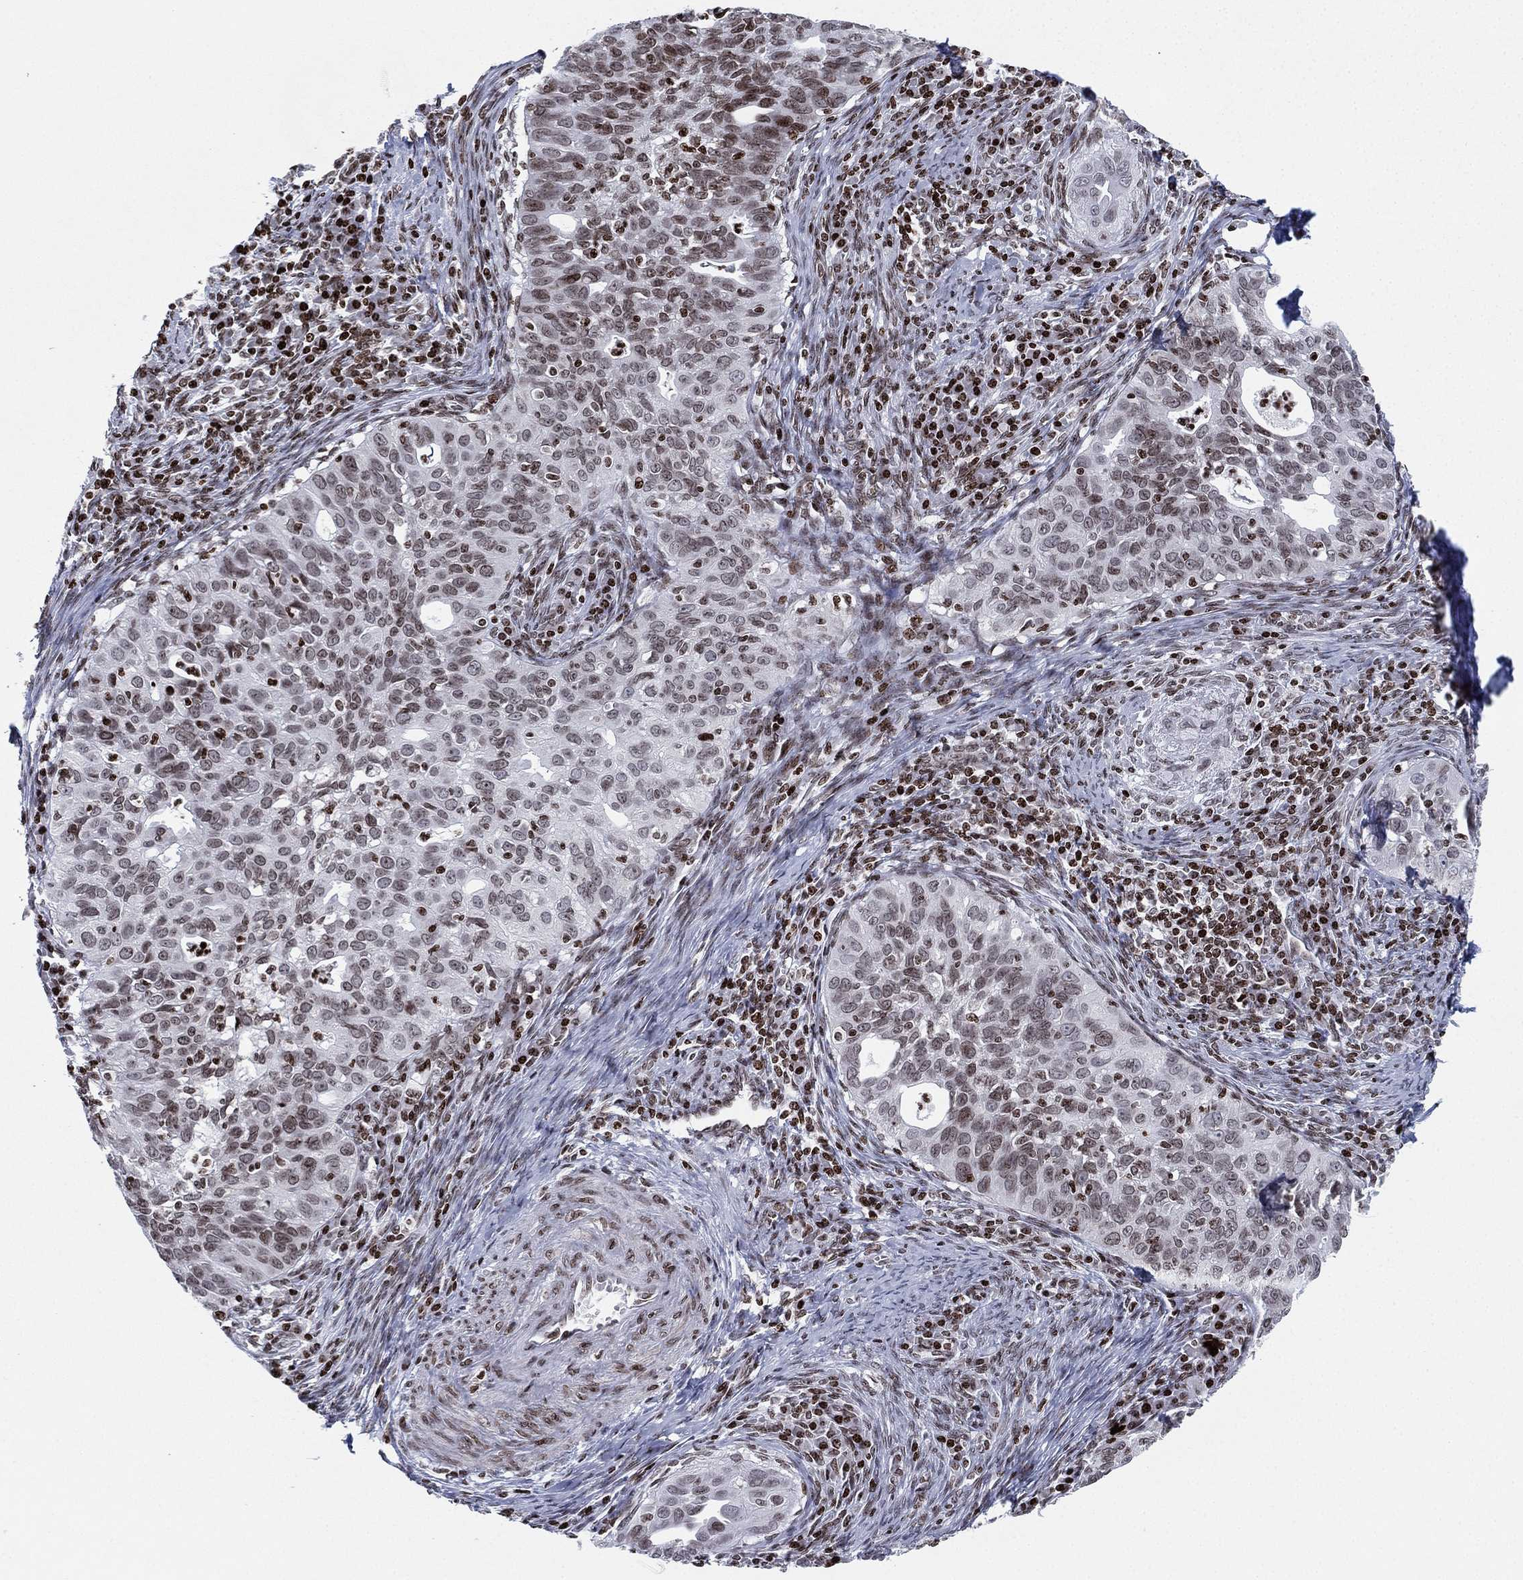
{"staining": {"intensity": "weak", "quantity": "25%-75%", "location": "nuclear"}, "tissue": "cervical cancer", "cell_type": "Tumor cells", "image_type": "cancer", "snomed": [{"axis": "morphology", "description": "Squamous cell carcinoma, NOS"}, {"axis": "topography", "description": "Cervix"}], "caption": "This image demonstrates immunohistochemistry staining of human cervical cancer, with low weak nuclear positivity in approximately 25%-75% of tumor cells.", "gene": "MFSD14A", "patient": {"sex": "female", "age": 26}}